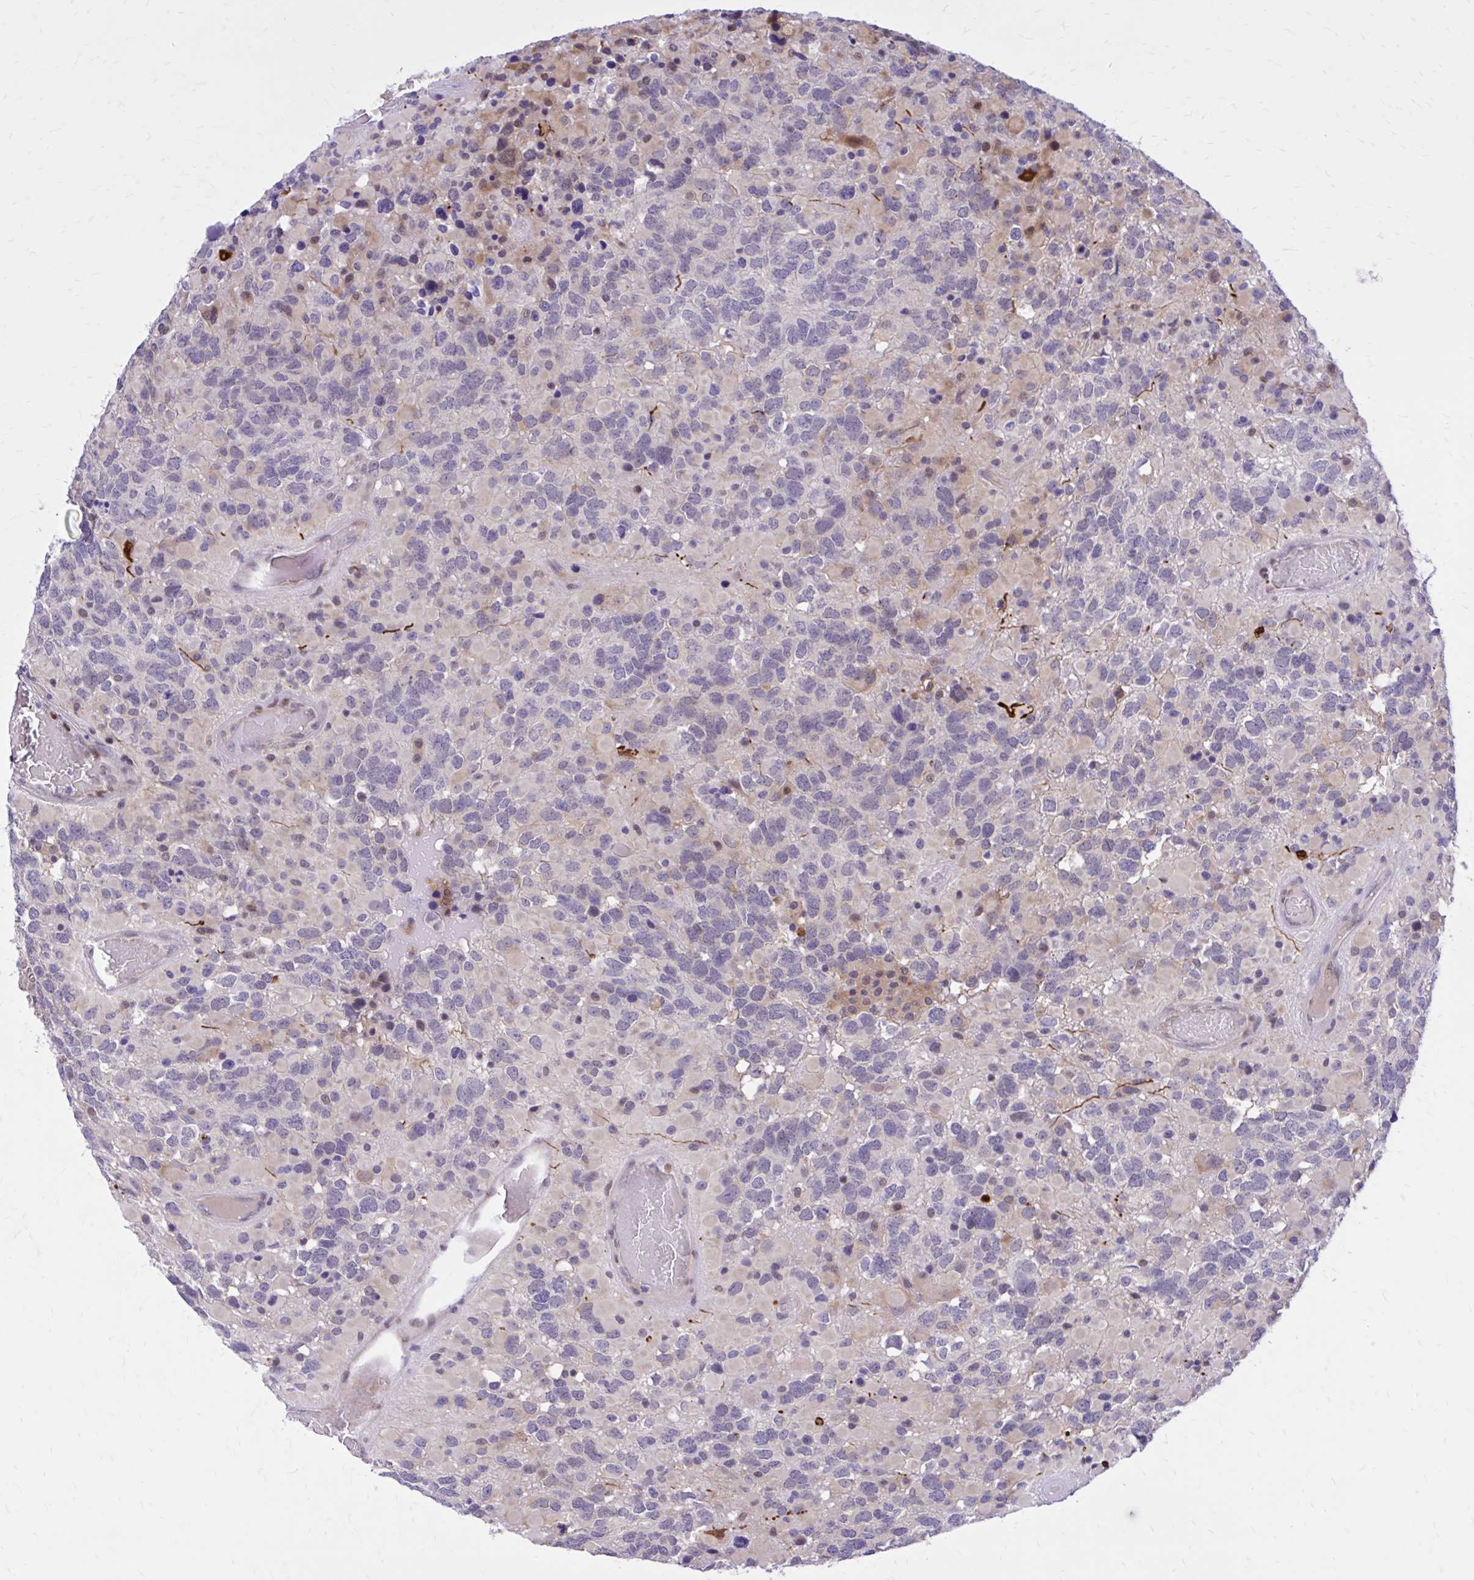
{"staining": {"intensity": "negative", "quantity": "none", "location": "none"}, "tissue": "glioma", "cell_type": "Tumor cells", "image_type": "cancer", "snomed": [{"axis": "morphology", "description": "Glioma, malignant, High grade"}, {"axis": "topography", "description": "Brain"}], "caption": "Immunohistochemistry photomicrograph of human glioma stained for a protein (brown), which demonstrates no staining in tumor cells.", "gene": "ZBTB25", "patient": {"sex": "female", "age": 40}}